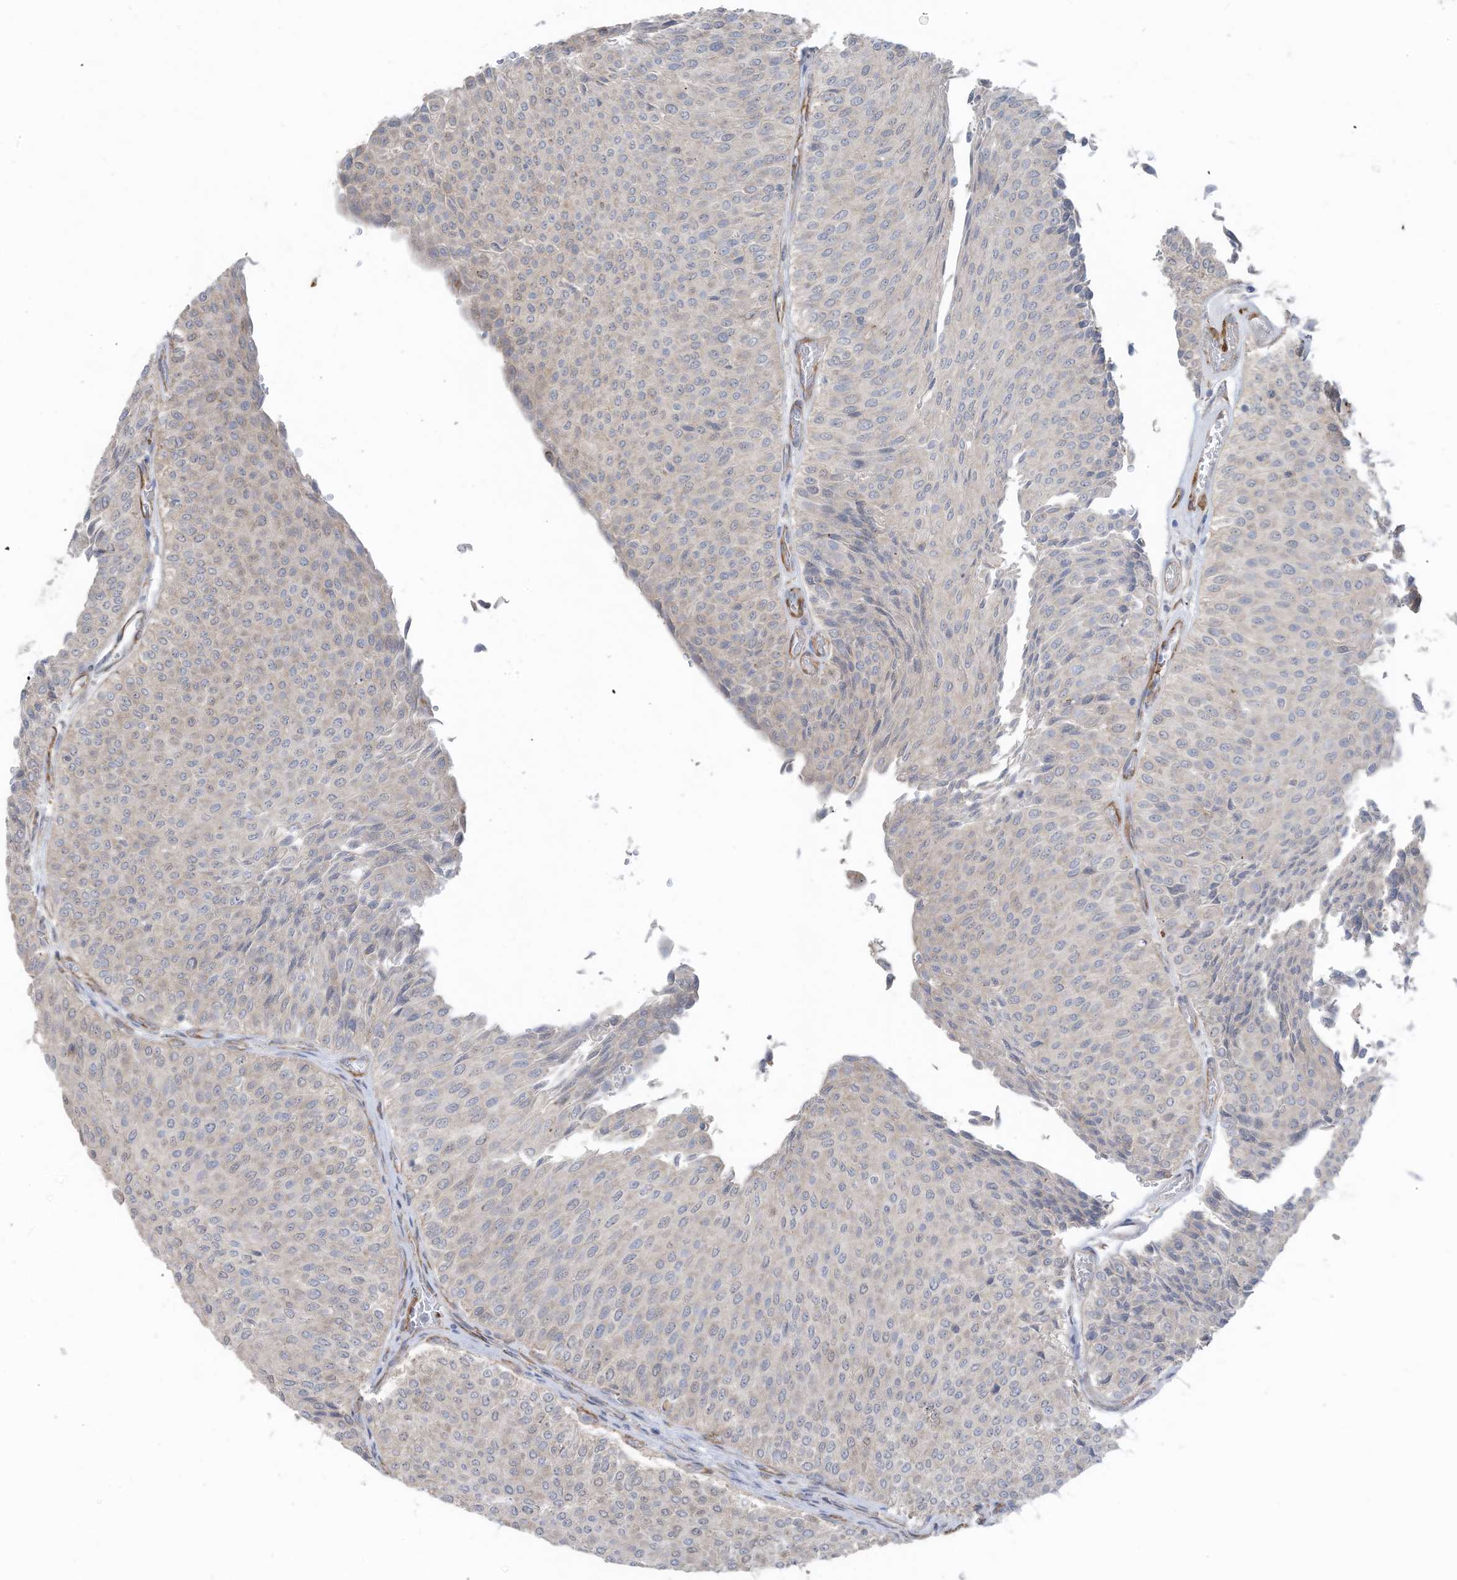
{"staining": {"intensity": "negative", "quantity": "none", "location": "none"}, "tissue": "urothelial cancer", "cell_type": "Tumor cells", "image_type": "cancer", "snomed": [{"axis": "morphology", "description": "Urothelial carcinoma, Low grade"}, {"axis": "topography", "description": "Urinary bladder"}], "caption": "Low-grade urothelial carcinoma was stained to show a protein in brown. There is no significant expression in tumor cells.", "gene": "SLC17A7", "patient": {"sex": "male", "age": 78}}